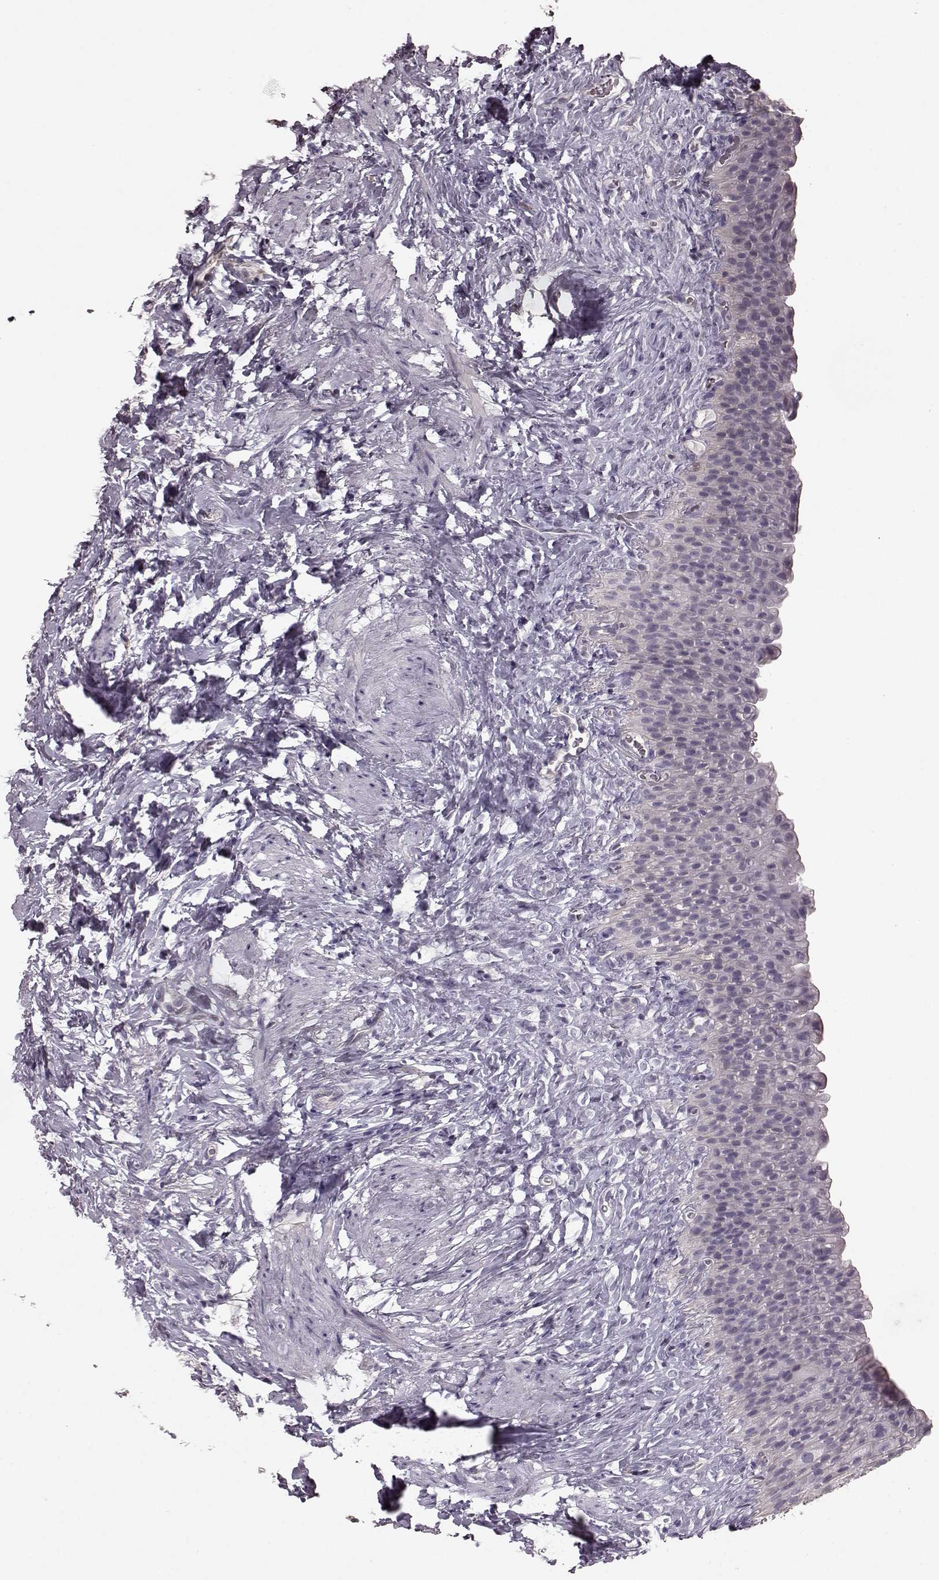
{"staining": {"intensity": "negative", "quantity": "none", "location": "none"}, "tissue": "urinary bladder", "cell_type": "Urothelial cells", "image_type": "normal", "snomed": [{"axis": "morphology", "description": "Normal tissue, NOS"}, {"axis": "topography", "description": "Urinary bladder"}], "caption": "Immunohistochemistry histopathology image of unremarkable human urinary bladder stained for a protein (brown), which shows no positivity in urothelial cells. The staining was performed using DAB to visualize the protein expression in brown, while the nuclei were stained in blue with hematoxylin (Magnification: 20x).", "gene": "PDCD1", "patient": {"sex": "male", "age": 76}}